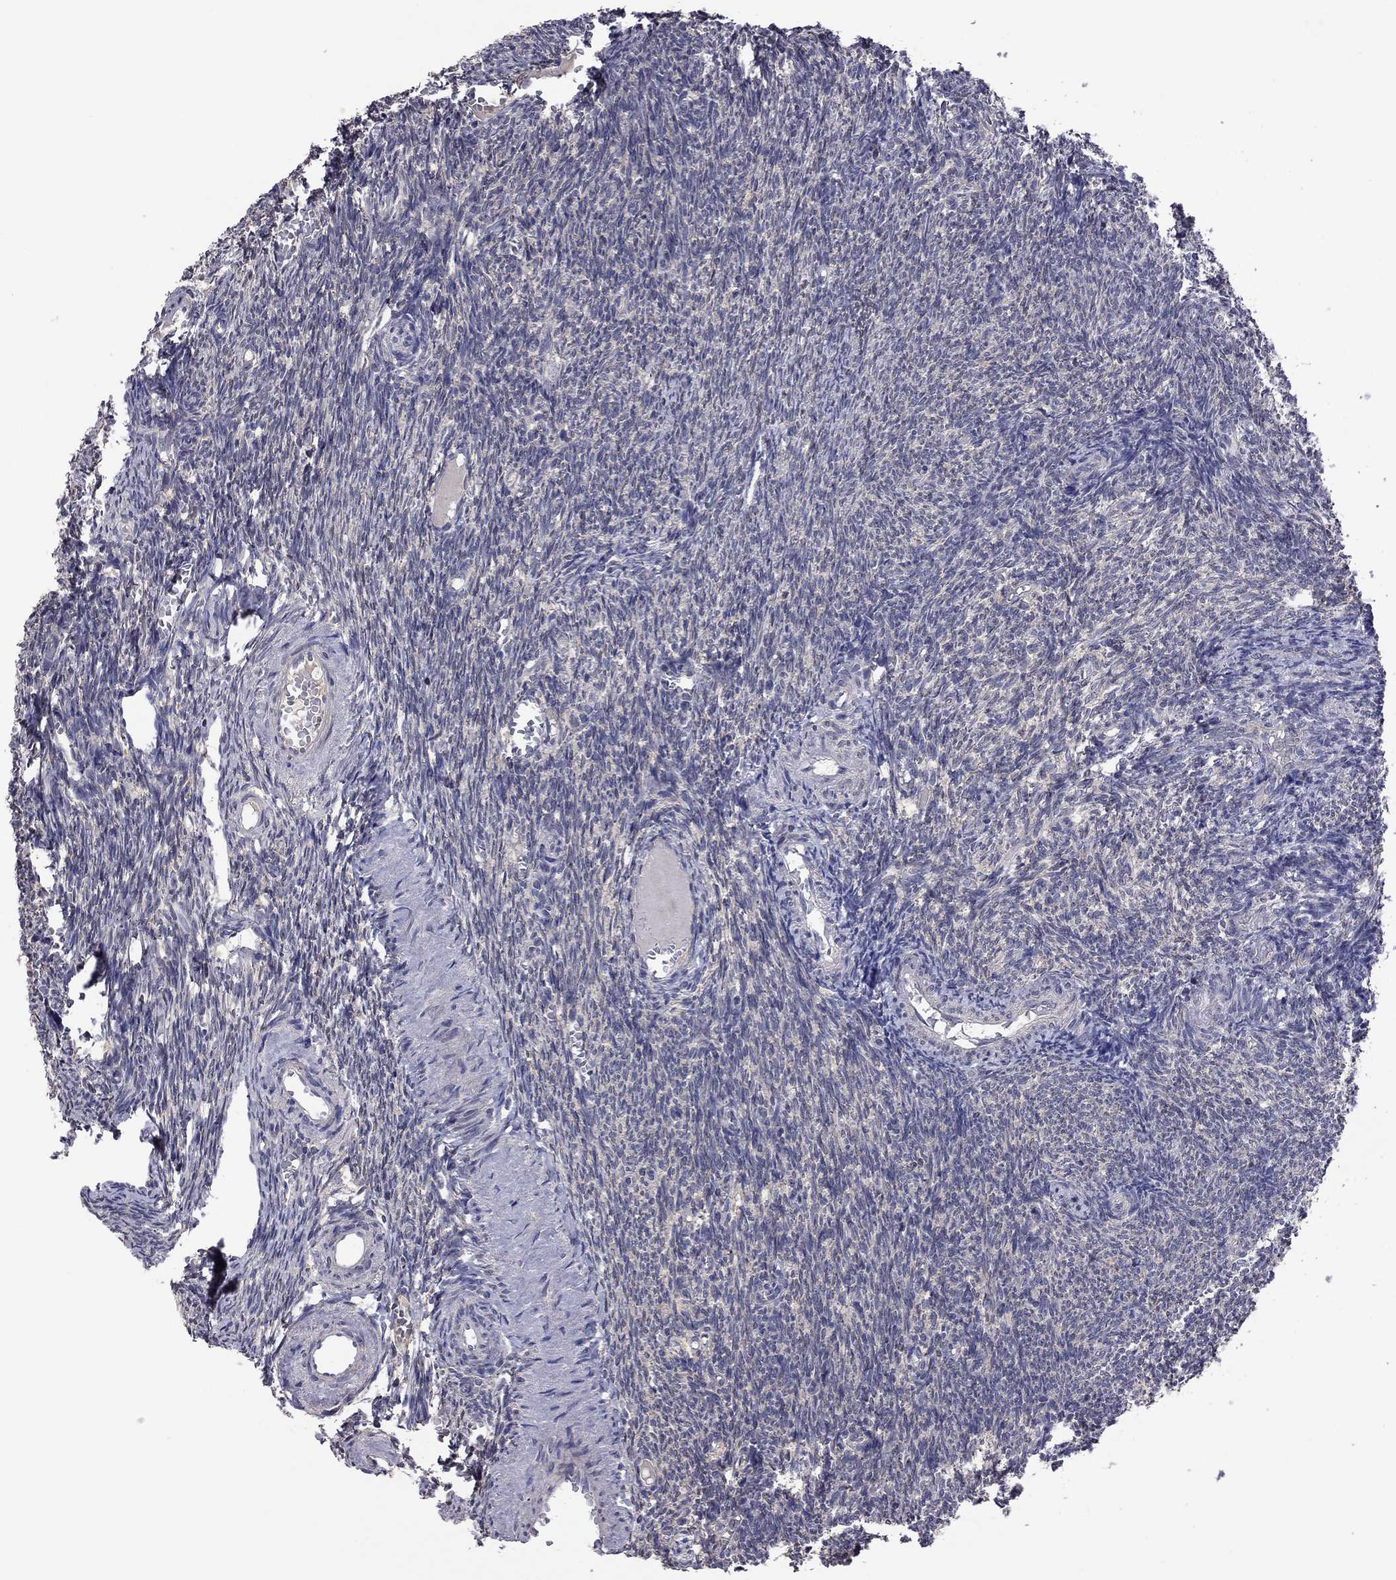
{"staining": {"intensity": "moderate", "quantity": "<25%", "location": "cytoplasmic/membranous"}, "tissue": "ovary", "cell_type": "Follicle cells", "image_type": "normal", "snomed": [{"axis": "morphology", "description": "Normal tissue, NOS"}, {"axis": "topography", "description": "Ovary"}], "caption": "A photomicrograph showing moderate cytoplasmic/membranous expression in about <25% of follicle cells in unremarkable ovary, as visualized by brown immunohistochemical staining.", "gene": "TSNARE1", "patient": {"sex": "female", "age": 39}}